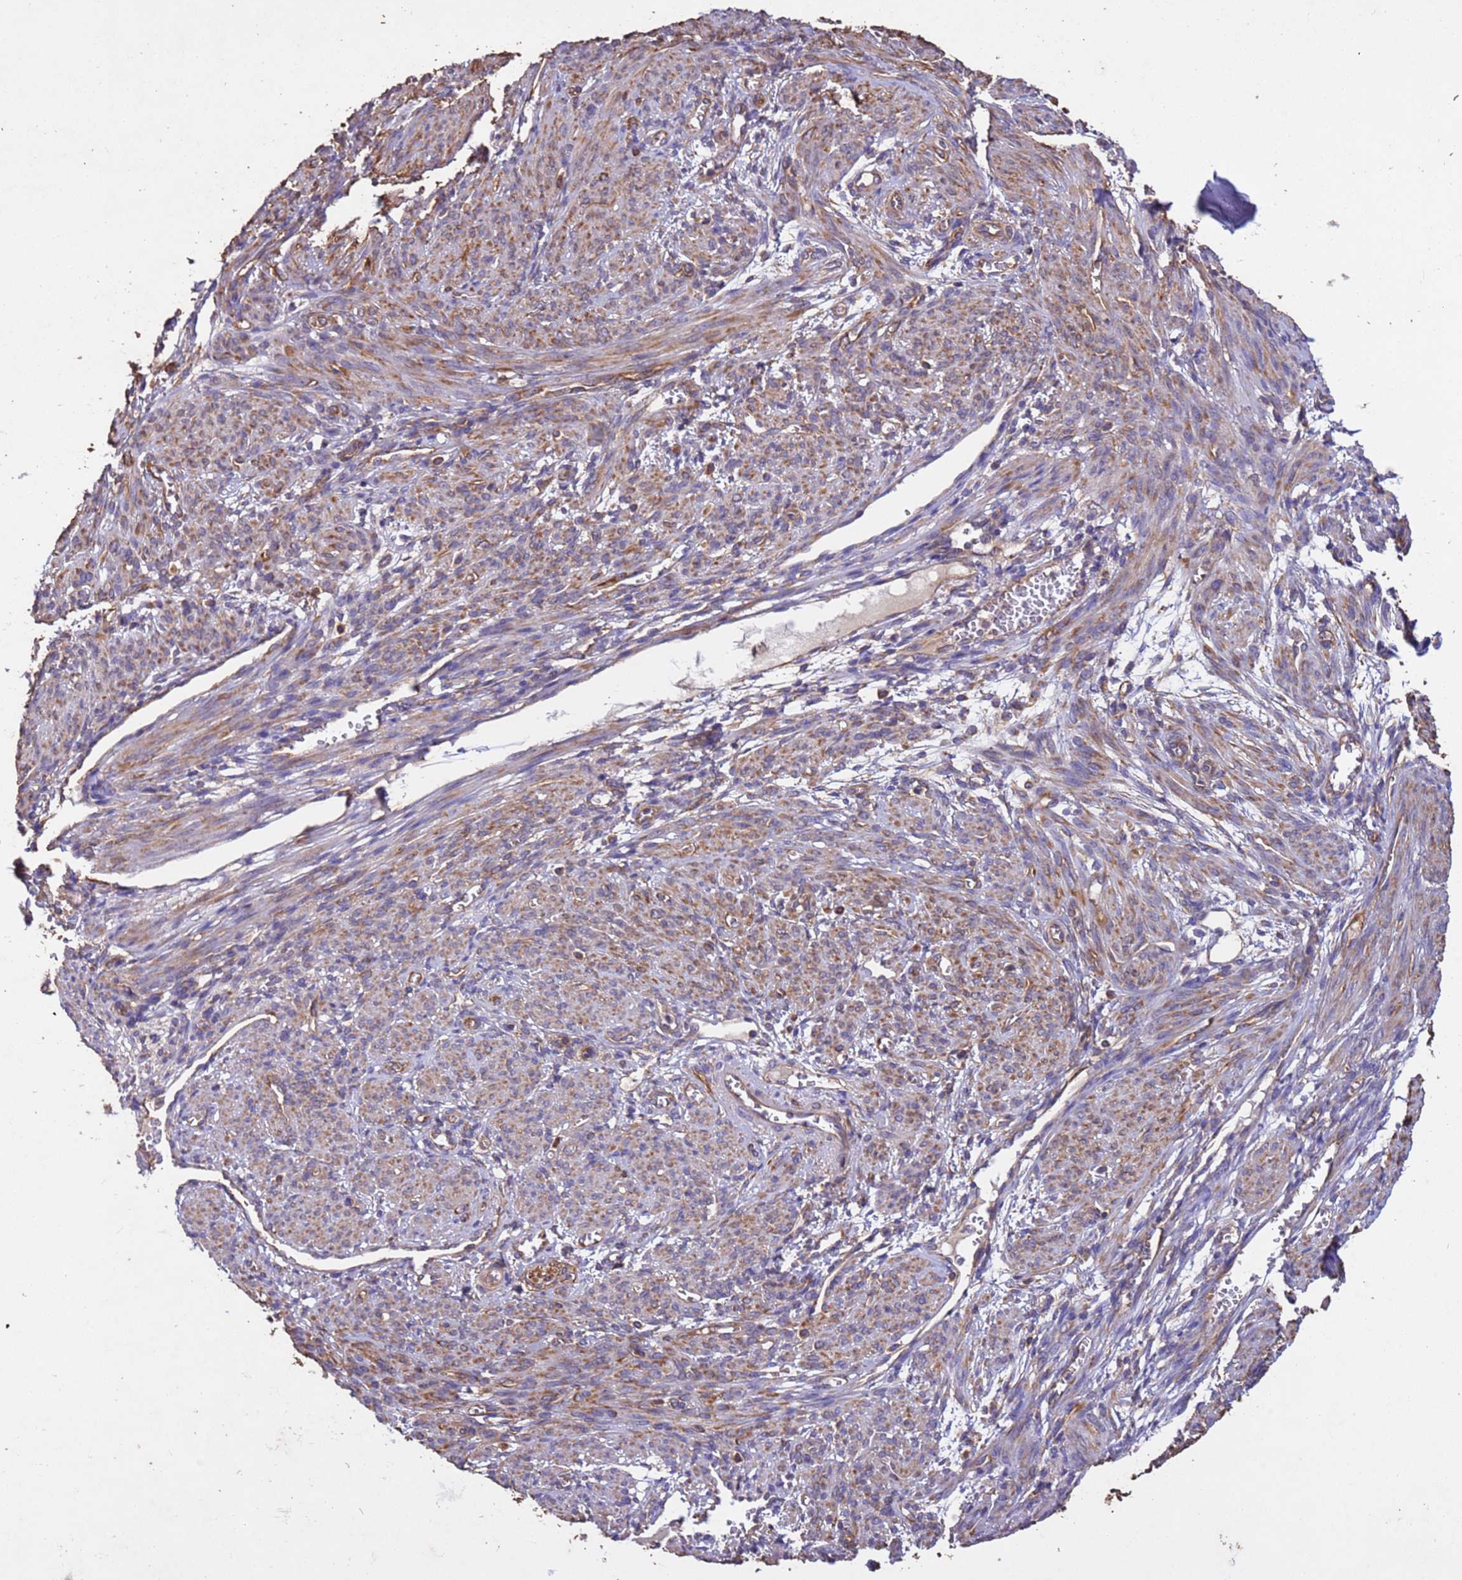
{"staining": {"intensity": "moderate", "quantity": ">75%", "location": "cytoplasmic/membranous"}, "tissue": "smooth muscle", "cell_type": "Smooth muscle cells", "image_type": "normal", "snomed": [{"axis": "morphology", "description": "Normal tissue, NOS"}, {"axis": "topography", "description": "Smooth muscle"}], "caption": "Immunohistochemical staining of unremarkable smooth muscle shows medium levels of moderate cytoplasmic/membranous positivity in approximately >75% of smooth muscle cells.", "gene": "MTX3", "patient": {"sex": "female", "age": 39}}